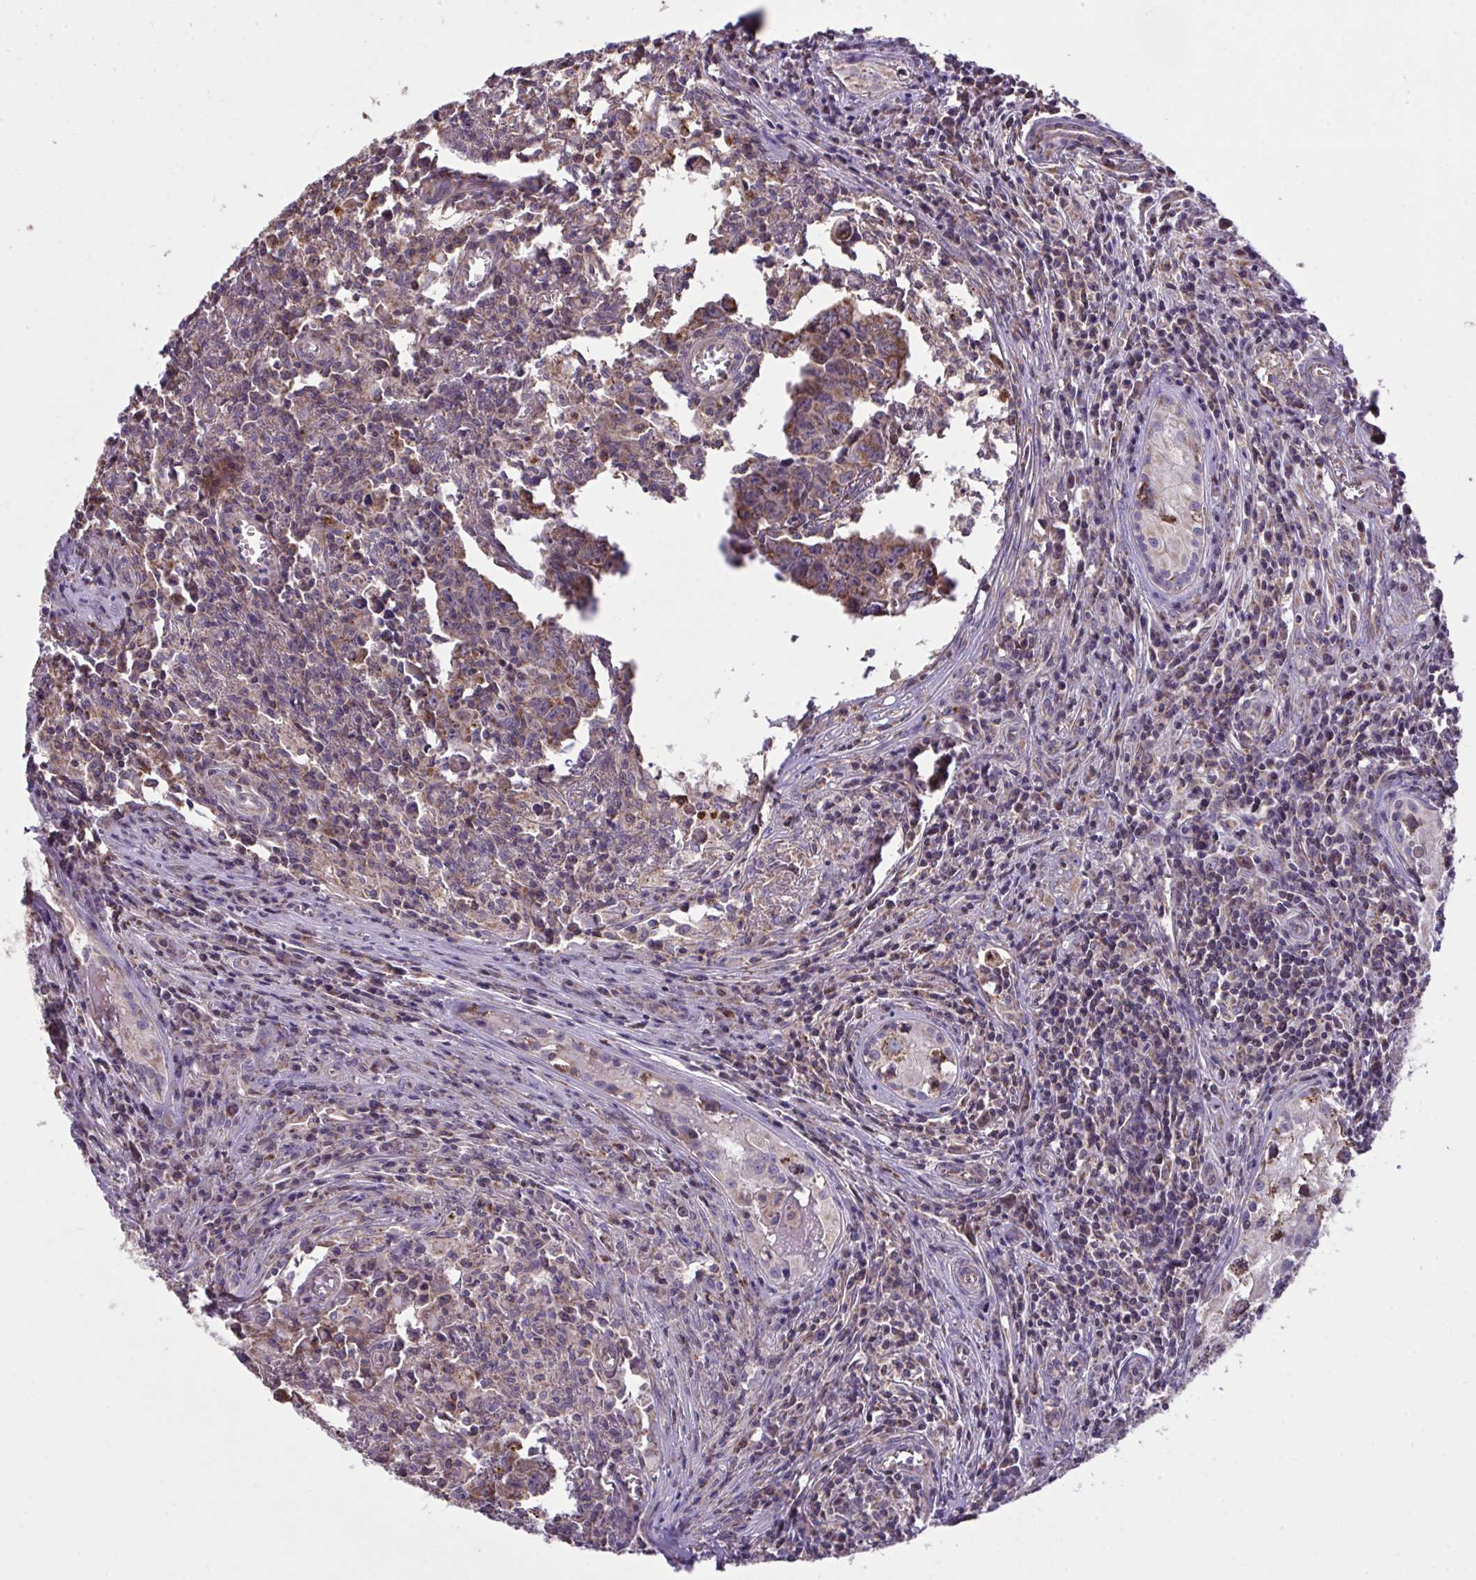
{"staining": {"intensity": "weak", "quantity": "25%-75%", "location": "cytoplasmic/membranous"}, "tissue": "testis cancer", "cell_type": "Tumor cells", "image_type": "cancer", "snomed": [{"axis": "morphology", "description": "Carcinoma, Embryonal, NOS"}, {"axis": "topography", "description": "Testis"}], "caption": "Protein staining exhibits weak cytoplasmic/membranous expression in approximately 25%-75% of tumor cells in testis cancer.", "gene": "PPM1H", "patient": {"sex": "male", "age": 22}}